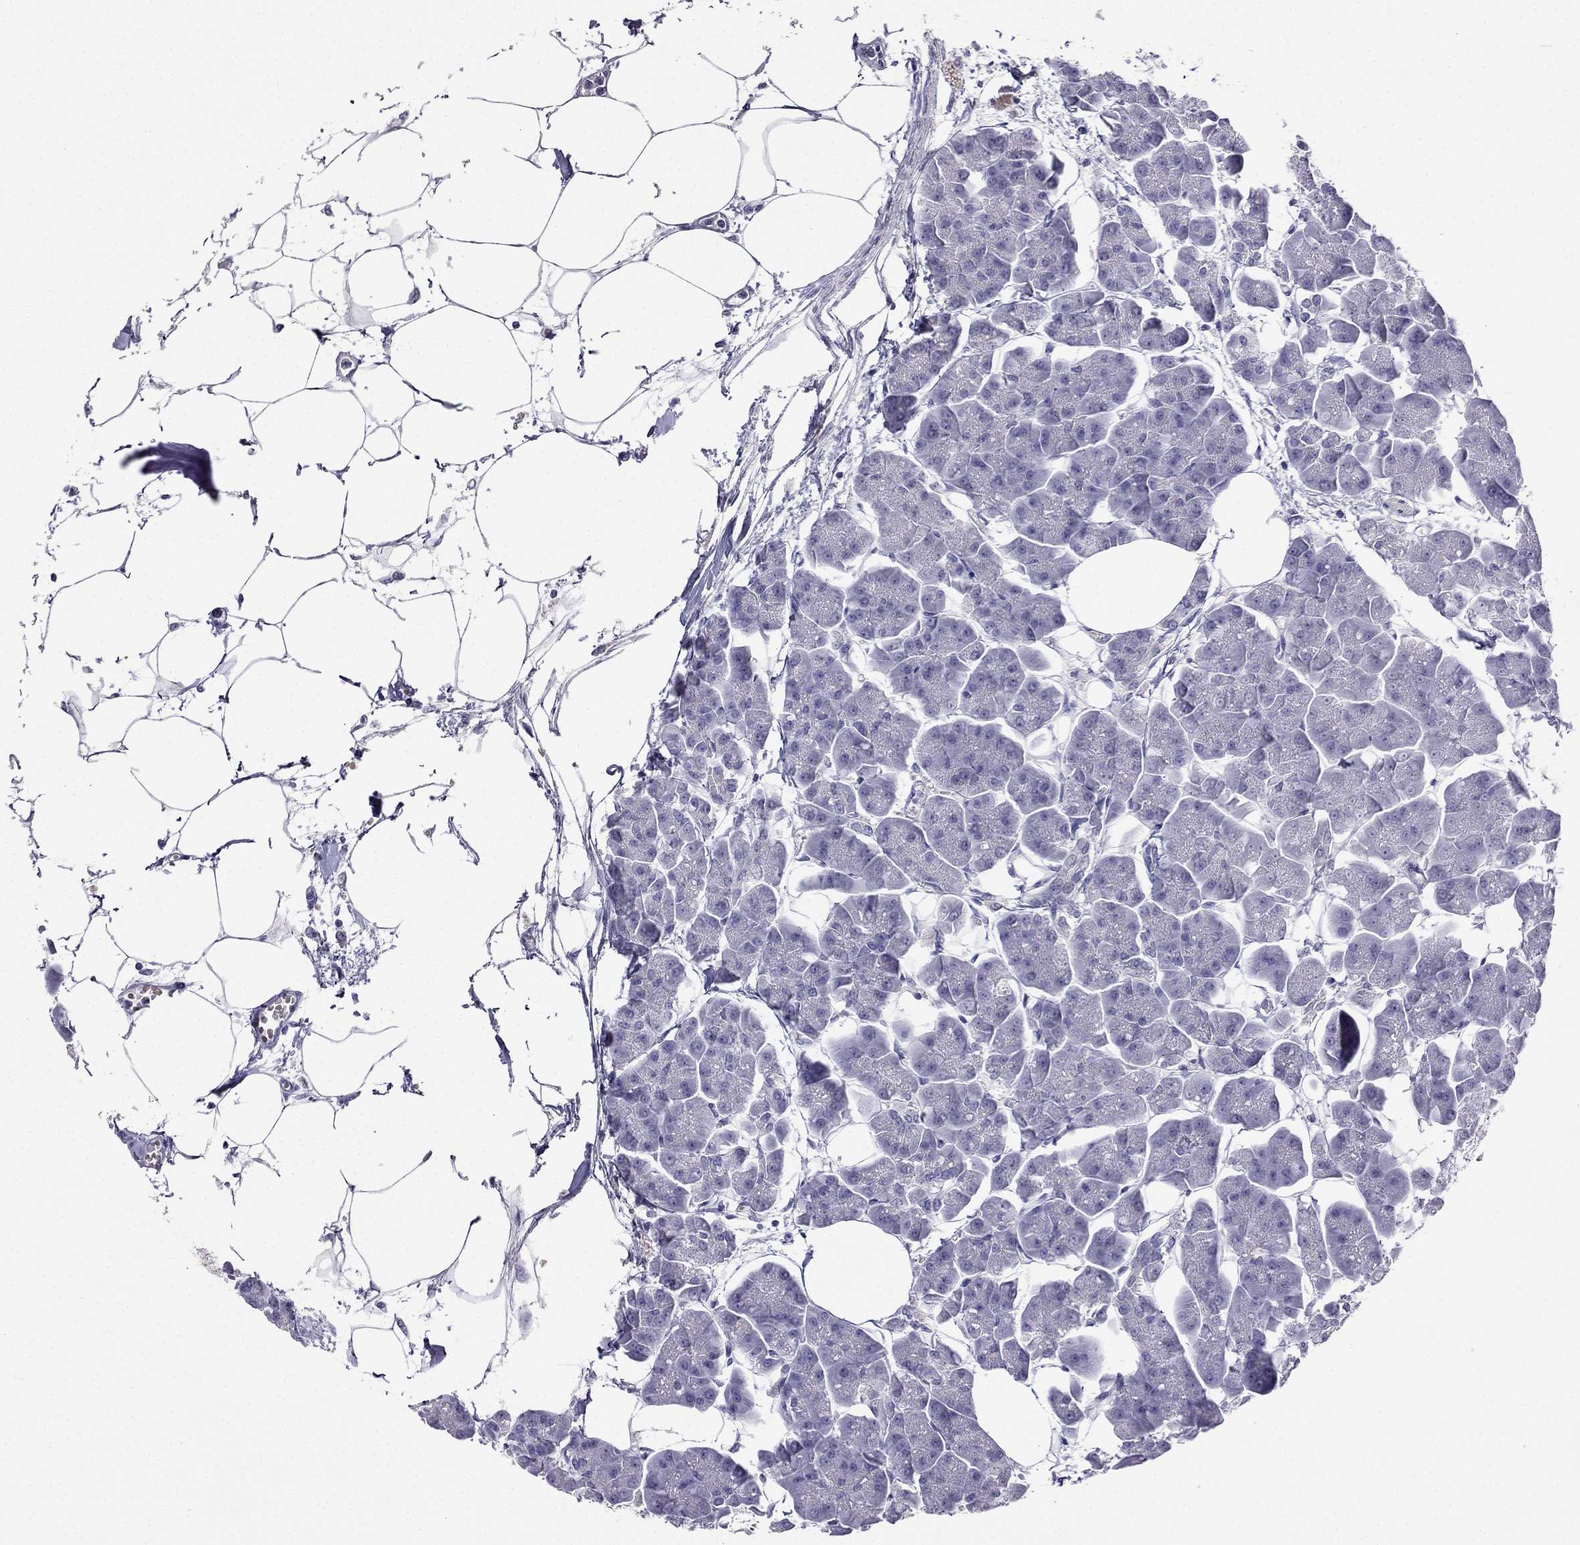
{"staining": {"intensity": "negative", "quantity": "none", "location": "none"}, "tissue": "pancreas", "cell_type": "Exocrine glandular cells", "image_type": "normal", "snomed": [{"axis": "morphology", "description": "Normal tissue, NOS"}, {"axis": "topography", "description": "Adipose tissue"}, {"axis": "topography", "description": "Pancreas"}, {"axis": "topography", "description": "Peripheral nerve tissue"}], "caption": "IHC micrograph of benign human pancreas stained for a protein (brown), which reveals no positivity in exocrine glandular cells. (Brightfield microscopy of DAB immunohistochemistry at high magnification).", "gene": "KCNJ10", "patient": {"sex": "female", "age": 58}}